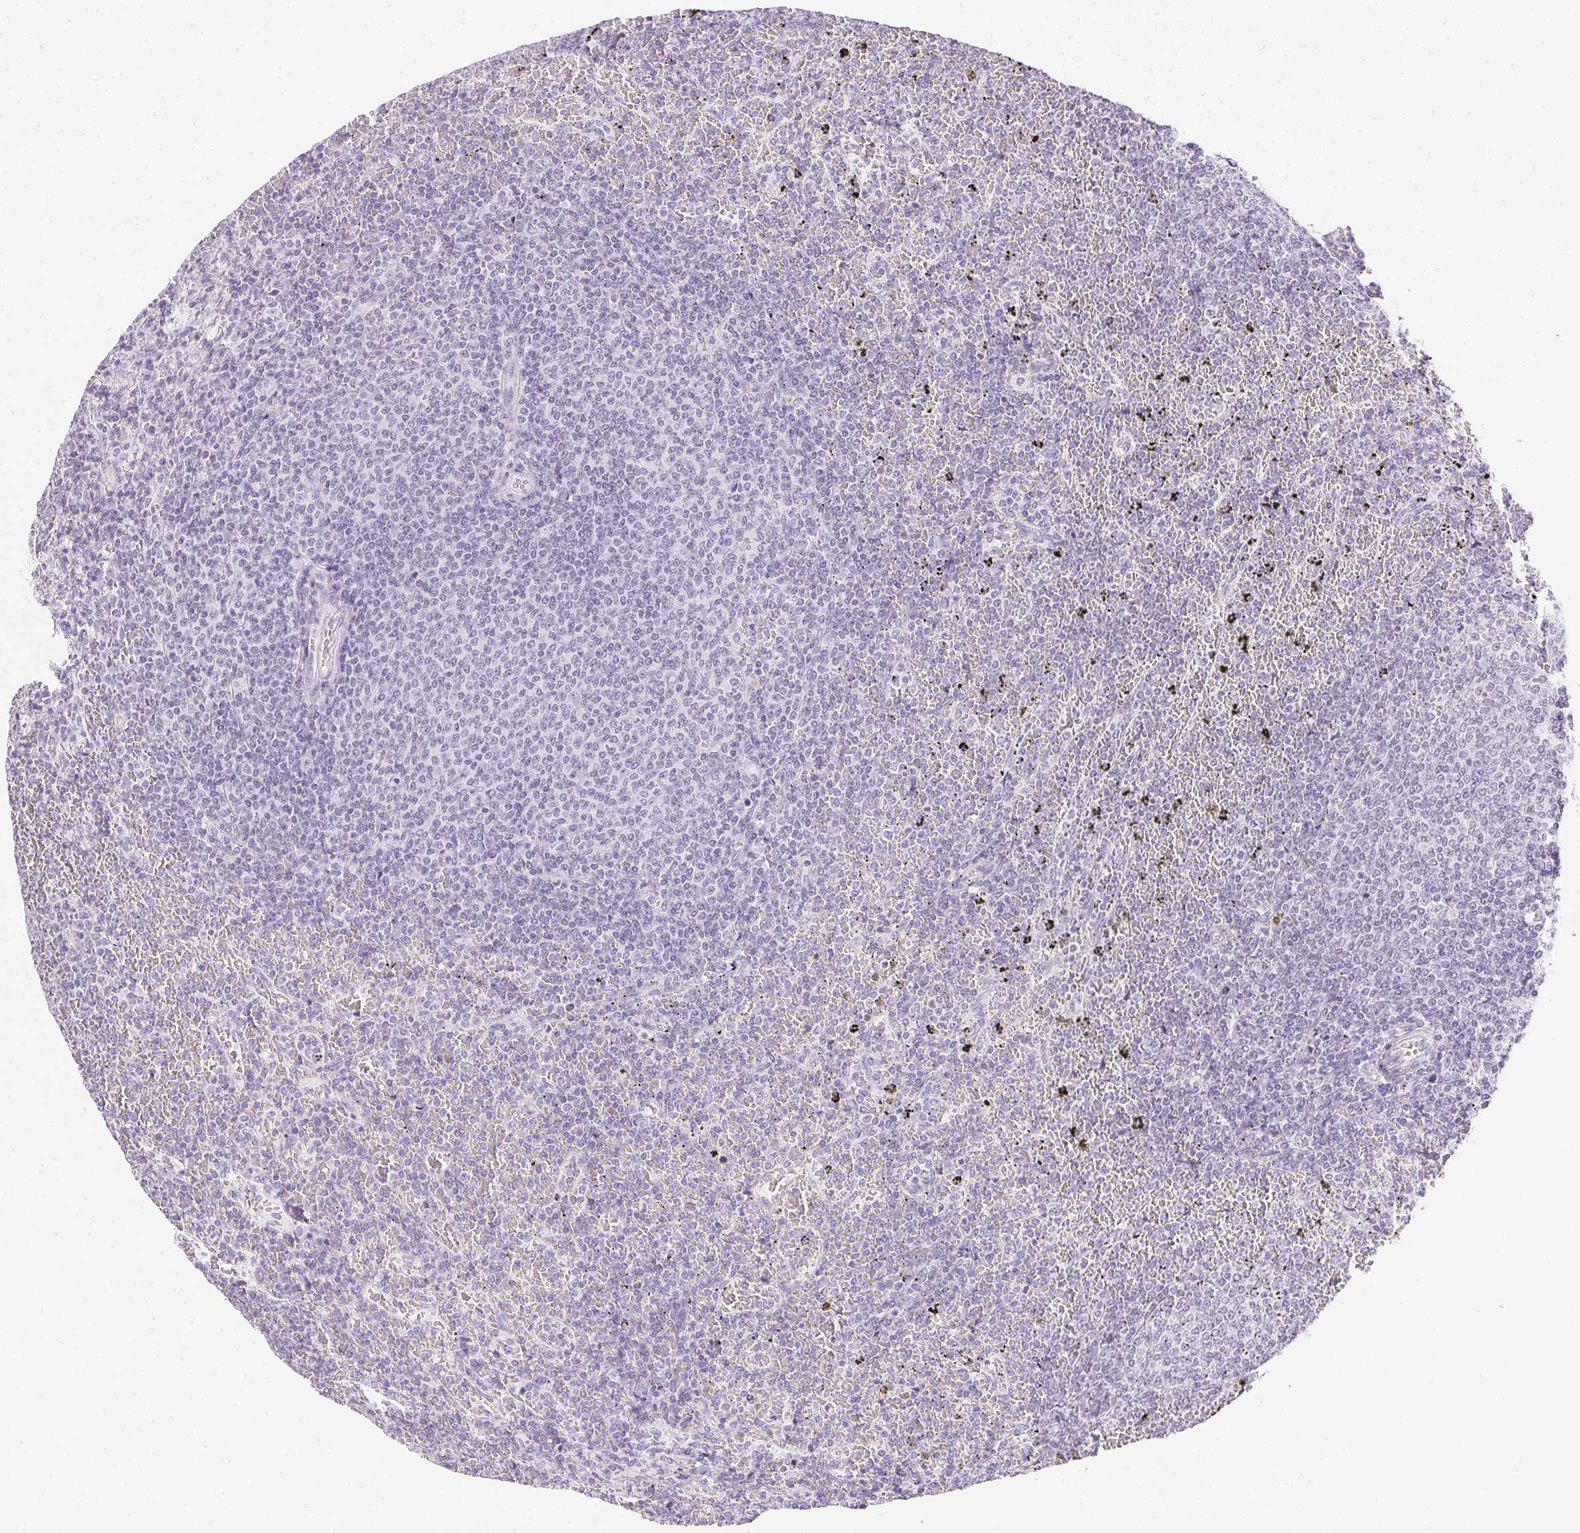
{"staining": {"intensity": "negative", "quantity": "none", "location": "none"}, "tissue": "lymphoma", "cell_type": "Tumor cells", "image_type": "cancer", "snomed": [{"axis": "morphology", "description": "Malignant lymphoma, non-Hodgkin's type, Low grade"}, {"axis": "topography", "description": "Spleen"}], "caption": "Lymphoma was stained to show a protein in brown. There is no significant expression in tumor cells.", "gene": "PPY", "patient": {"sex": "female", "age": 77}}